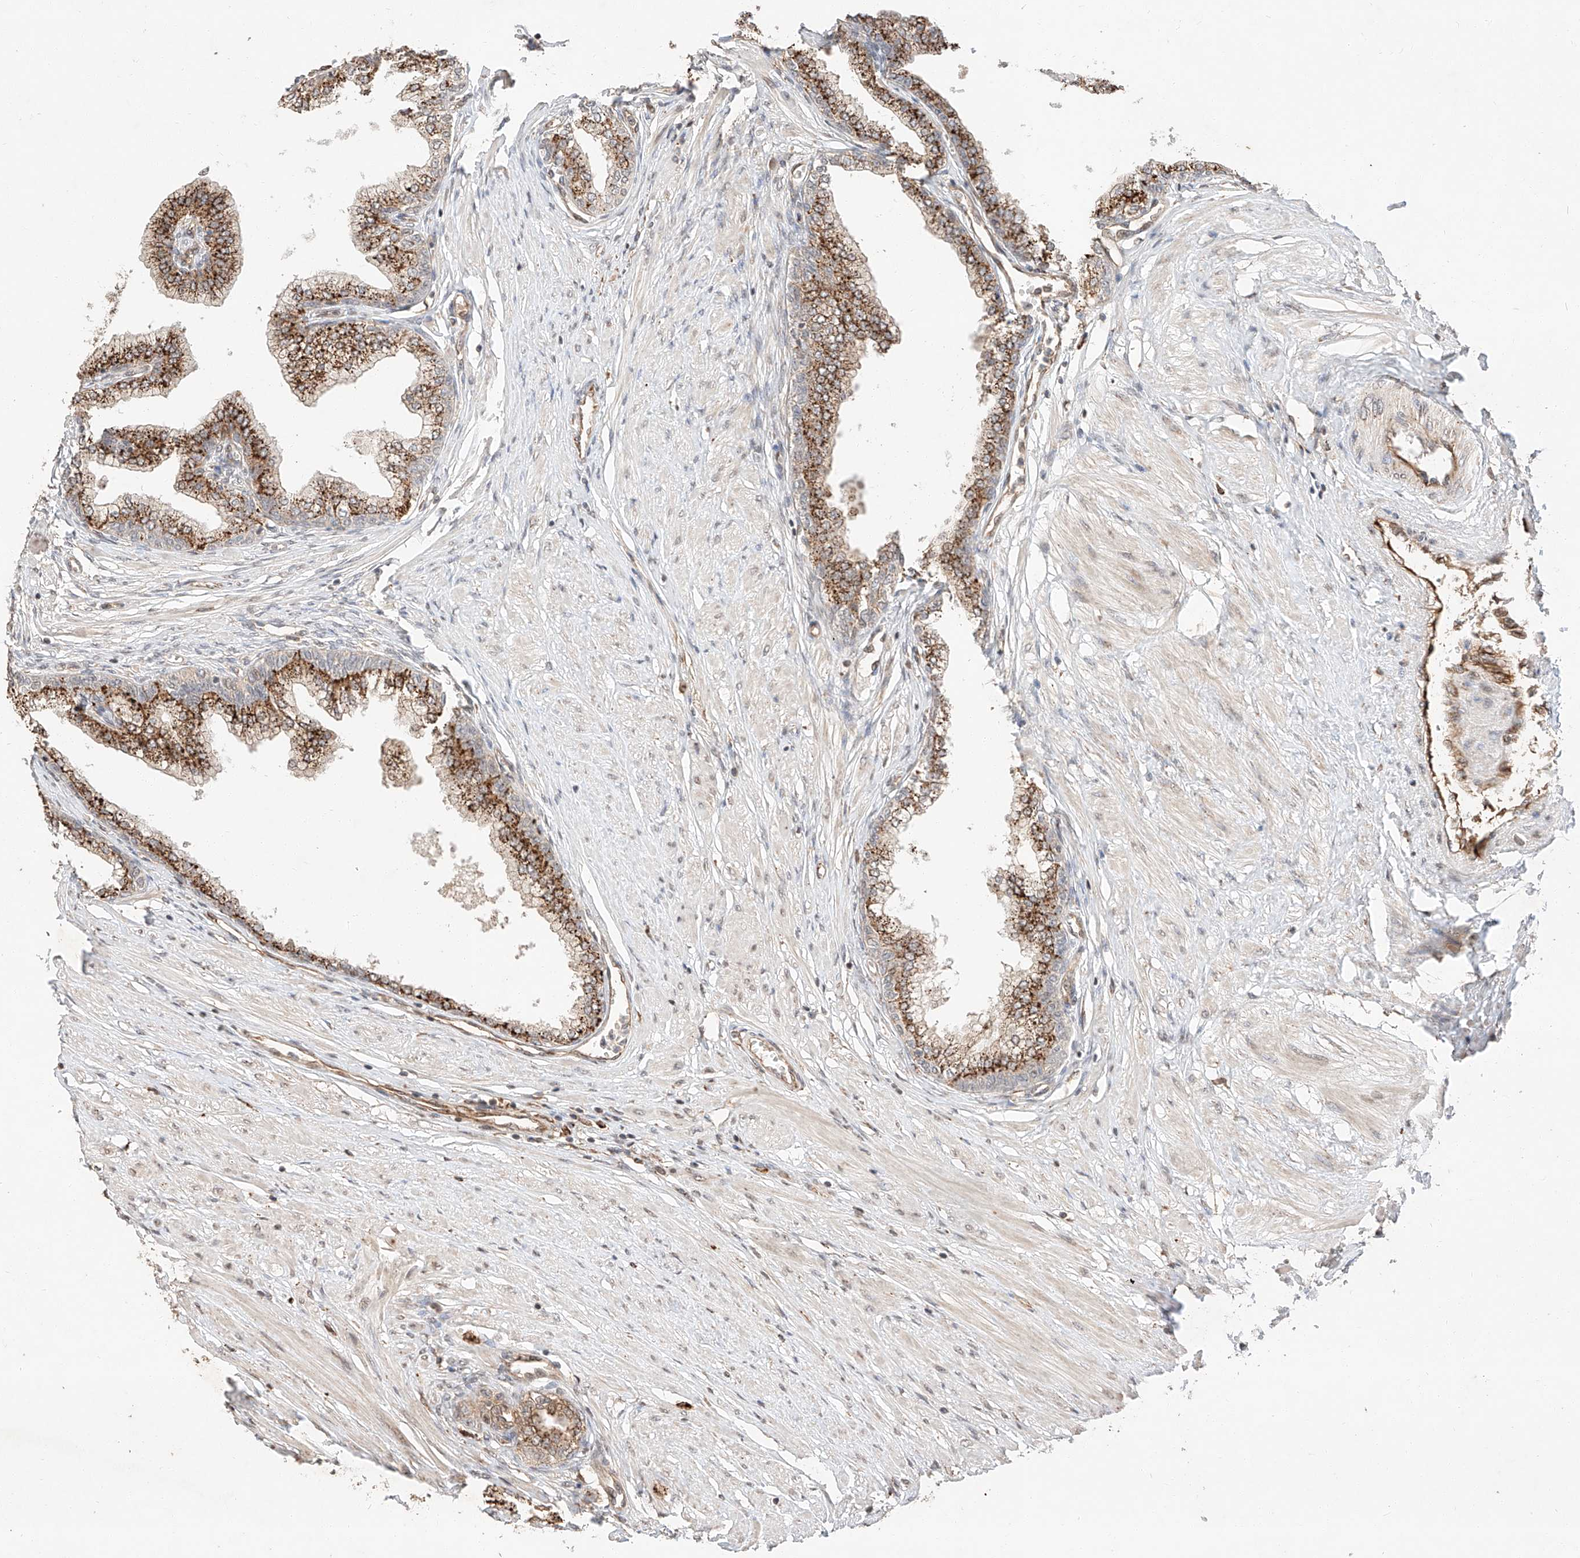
{"staining": {"intensity": "moderate", "quantity": ">75%", "location": "cytoplasmic/membranous"}, "tissue": "prostate", "cell_type": "Glandular cells", "image_type": "normal", "snomed": [{"axis": "morphology", "description": "Normal tissue, NOS"}, {"axis": "morphology", "description": "Urothelial carcinoma, Low grade"}, {"axis": "topography", "description": "Urinary bladder"}, {"axis": "topography", "description": "Prostate"}], "caption": "Prostate was stained to show a protein in brown. There is medium levels of moderate cytoplasmic/membranous expression in approximately >75% of glandular cells.", "gene": "SUSD6", "patient": {"sex": "male", "age": 60}}